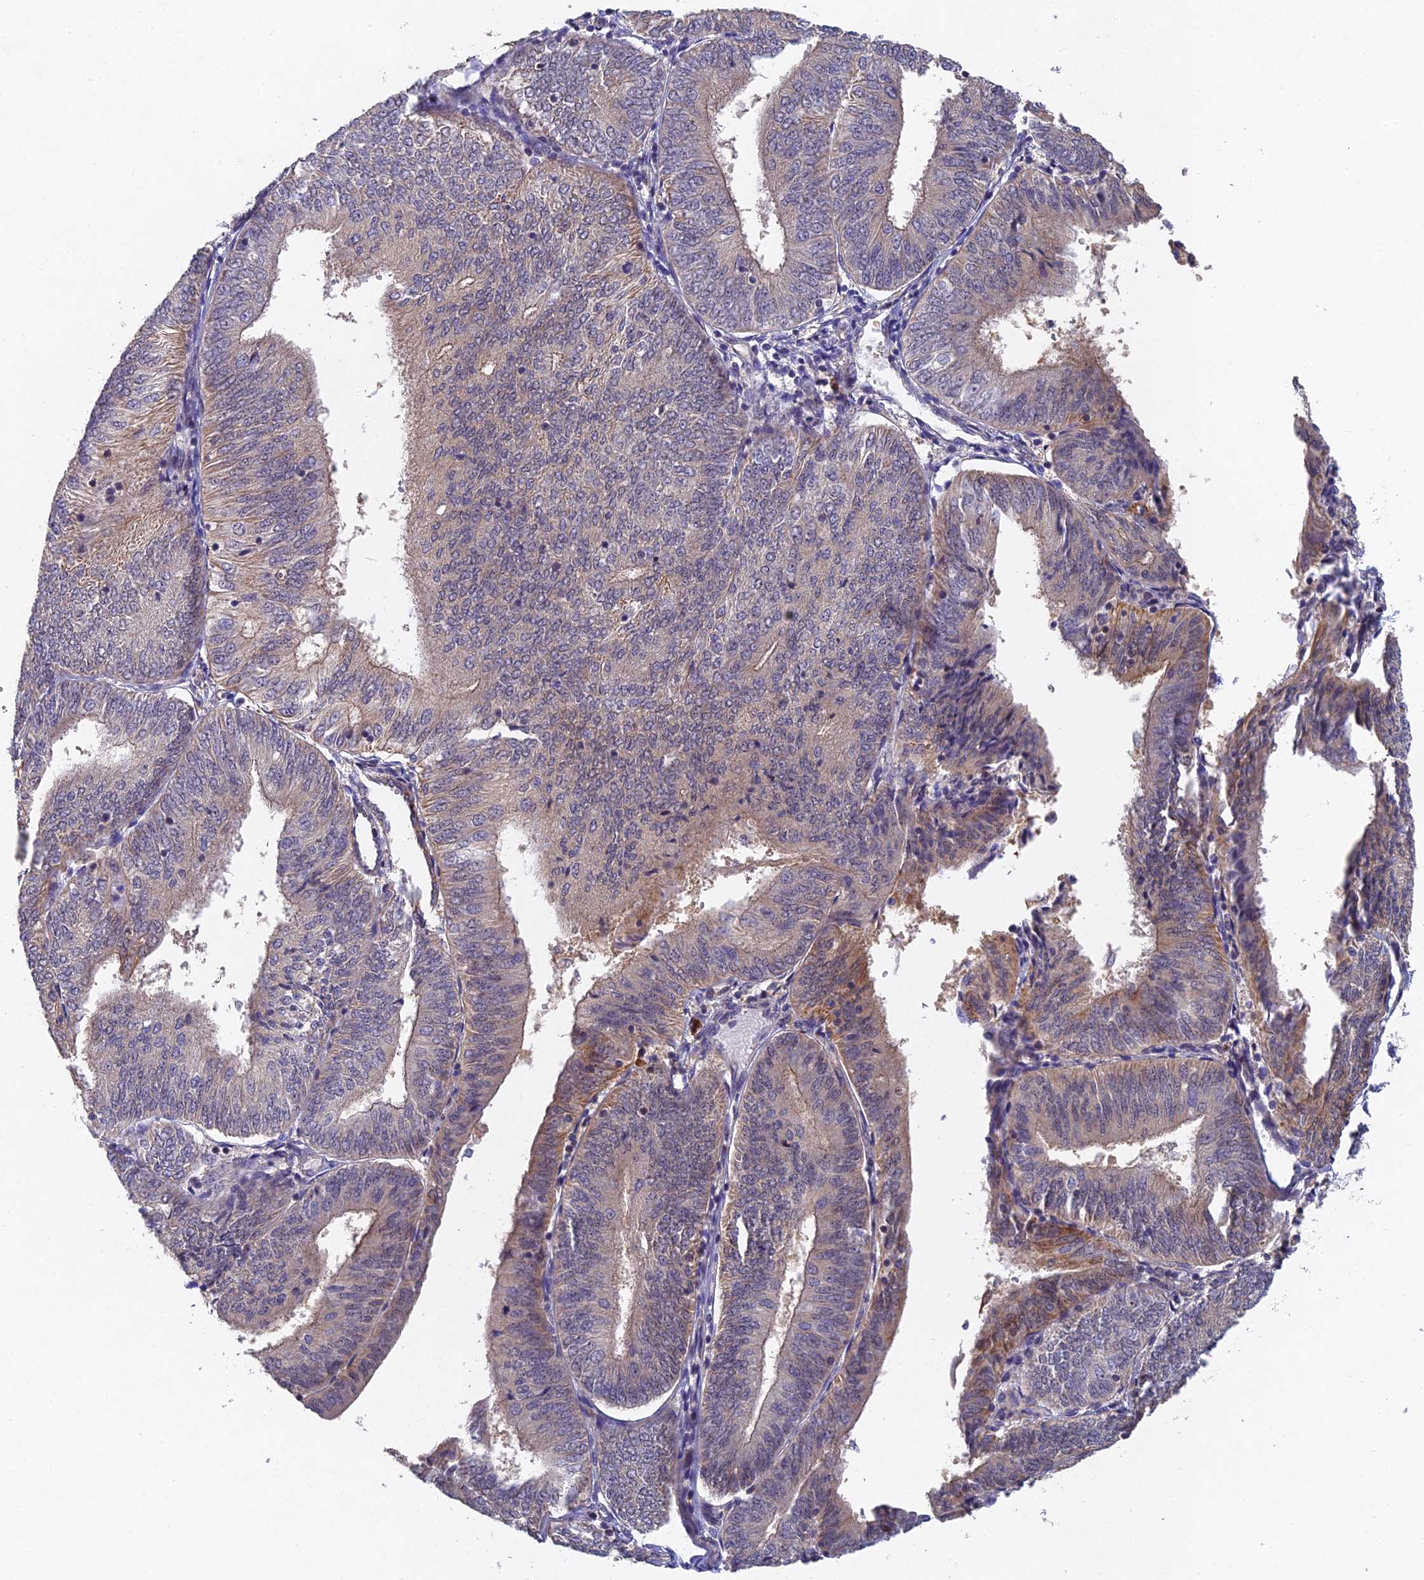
{"staining": {"intensity": "weak", "quantity": "<25%", "location": "cytoplasmic/membranous"}, "tissue": "endometrial cancer", "cell_type": "Tumor cells", "image_type": "cancer", "snomed": [{"axis": "morphology", "description": "Adenocarcinoma, NOS"}, {"axis": "topography", "description": "Endometrium"}], "caption": "Immunohistochemistry photomicrograph of neoplastic tissue: endometrial cancer stained with DAB (3,3'-diaminobenzidine) displays no significant protein expression in tumor cells. (DAB (3,3'-diaminobenzidine) immunohistochemistry with hematoxylin counter stain).", "gene": "NSMCE1", "patient": {"sex": "female", "age": 58}}